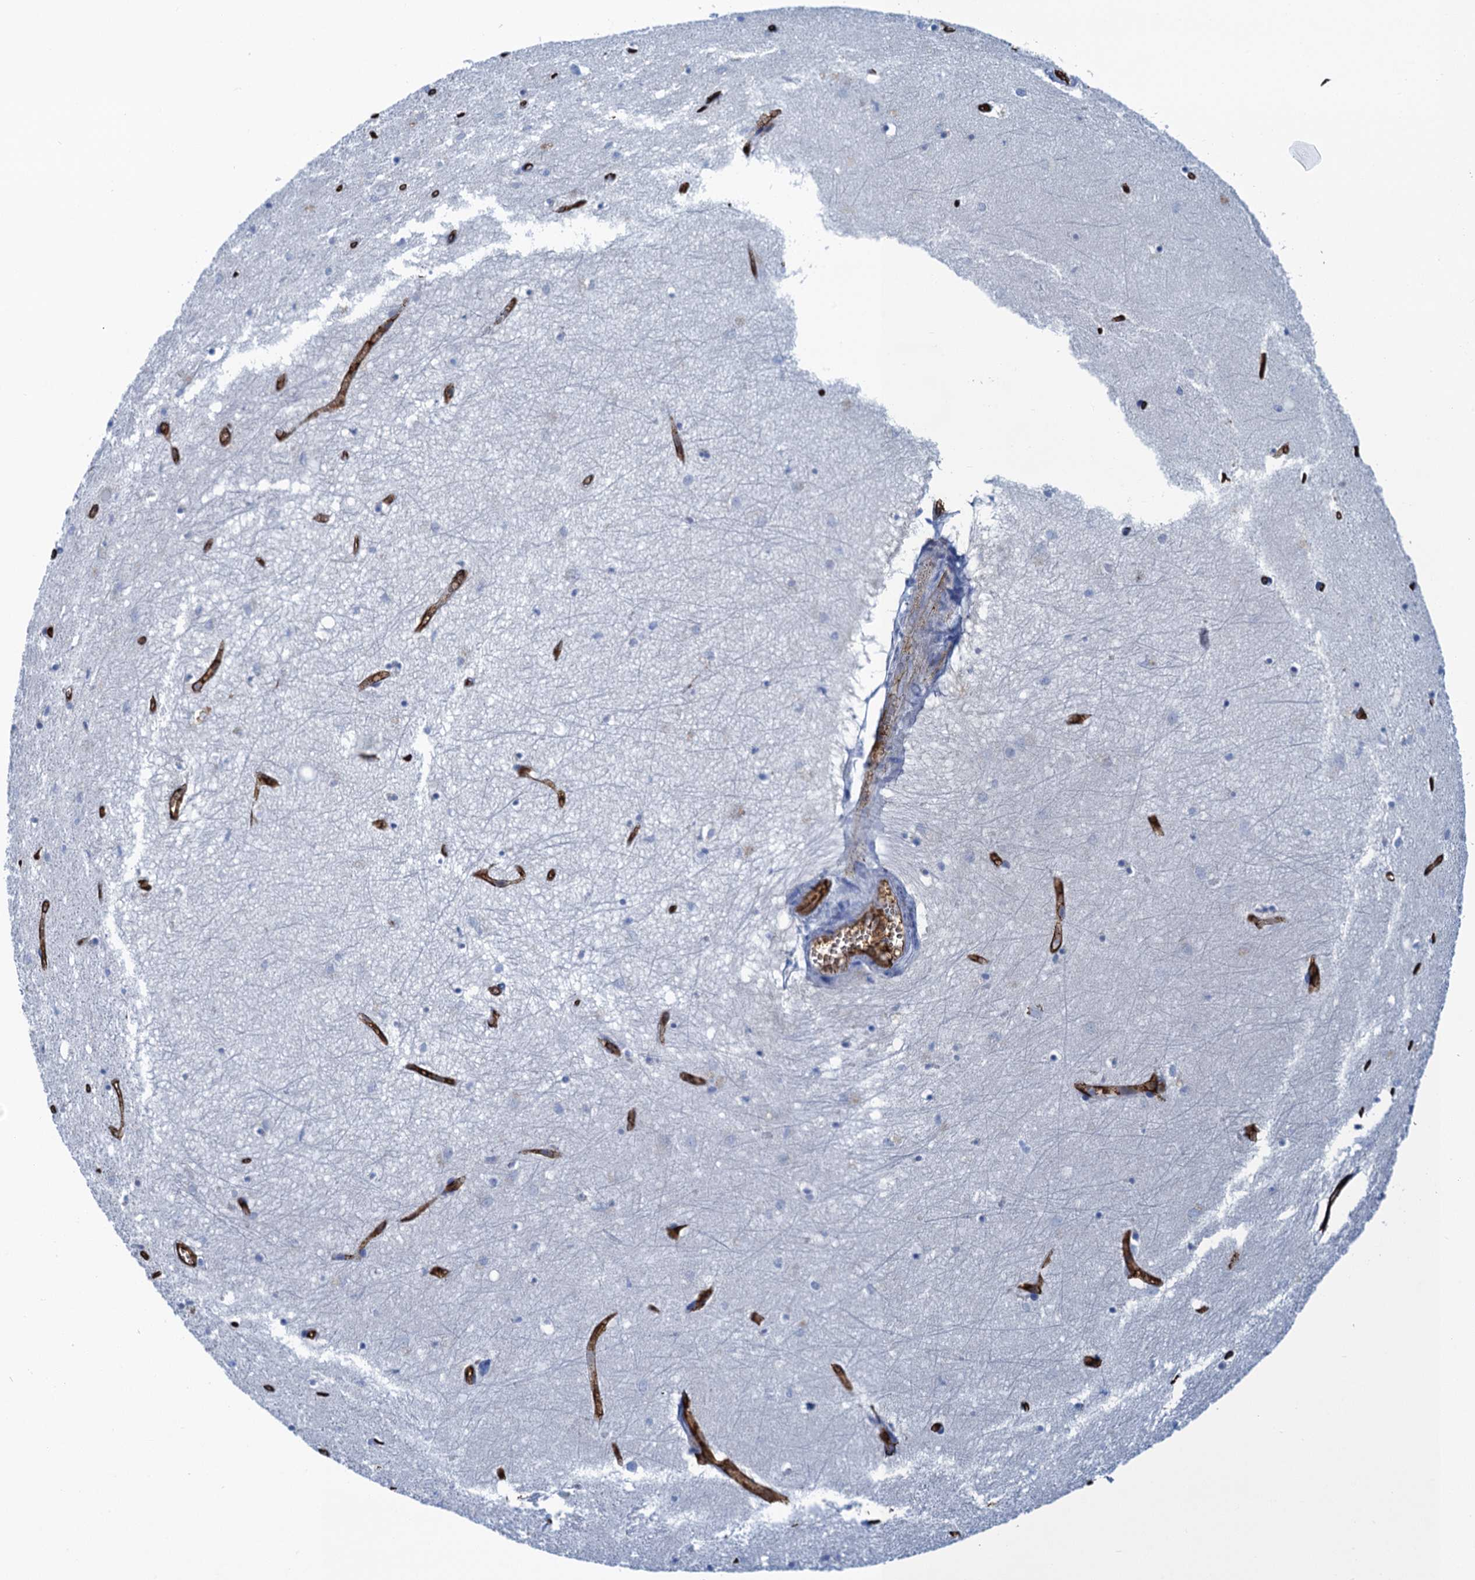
{"staining": {"intensity": "negative", "quantity": "none", "location": "none"}, "tissue": "hippocampus", "cell_type": "Glial cells", "image_type": "normal", "snomed": [{"axis": "morphology", "description": "Normal tissue, NOS"}, {"axis": "topography", "description": "Hippocampus"}], "caption": "DAB immunohistochemical staining of normal hippocampus demonstrates no significant staining in glial cells. The staining is performed using DAB (3,3'-diaminobenzidine) brown chromogen with nuclei counter-stained in using hematoxylin.", "gene": "MYADML2", "patient": {"sex": "female", "age": 64}}